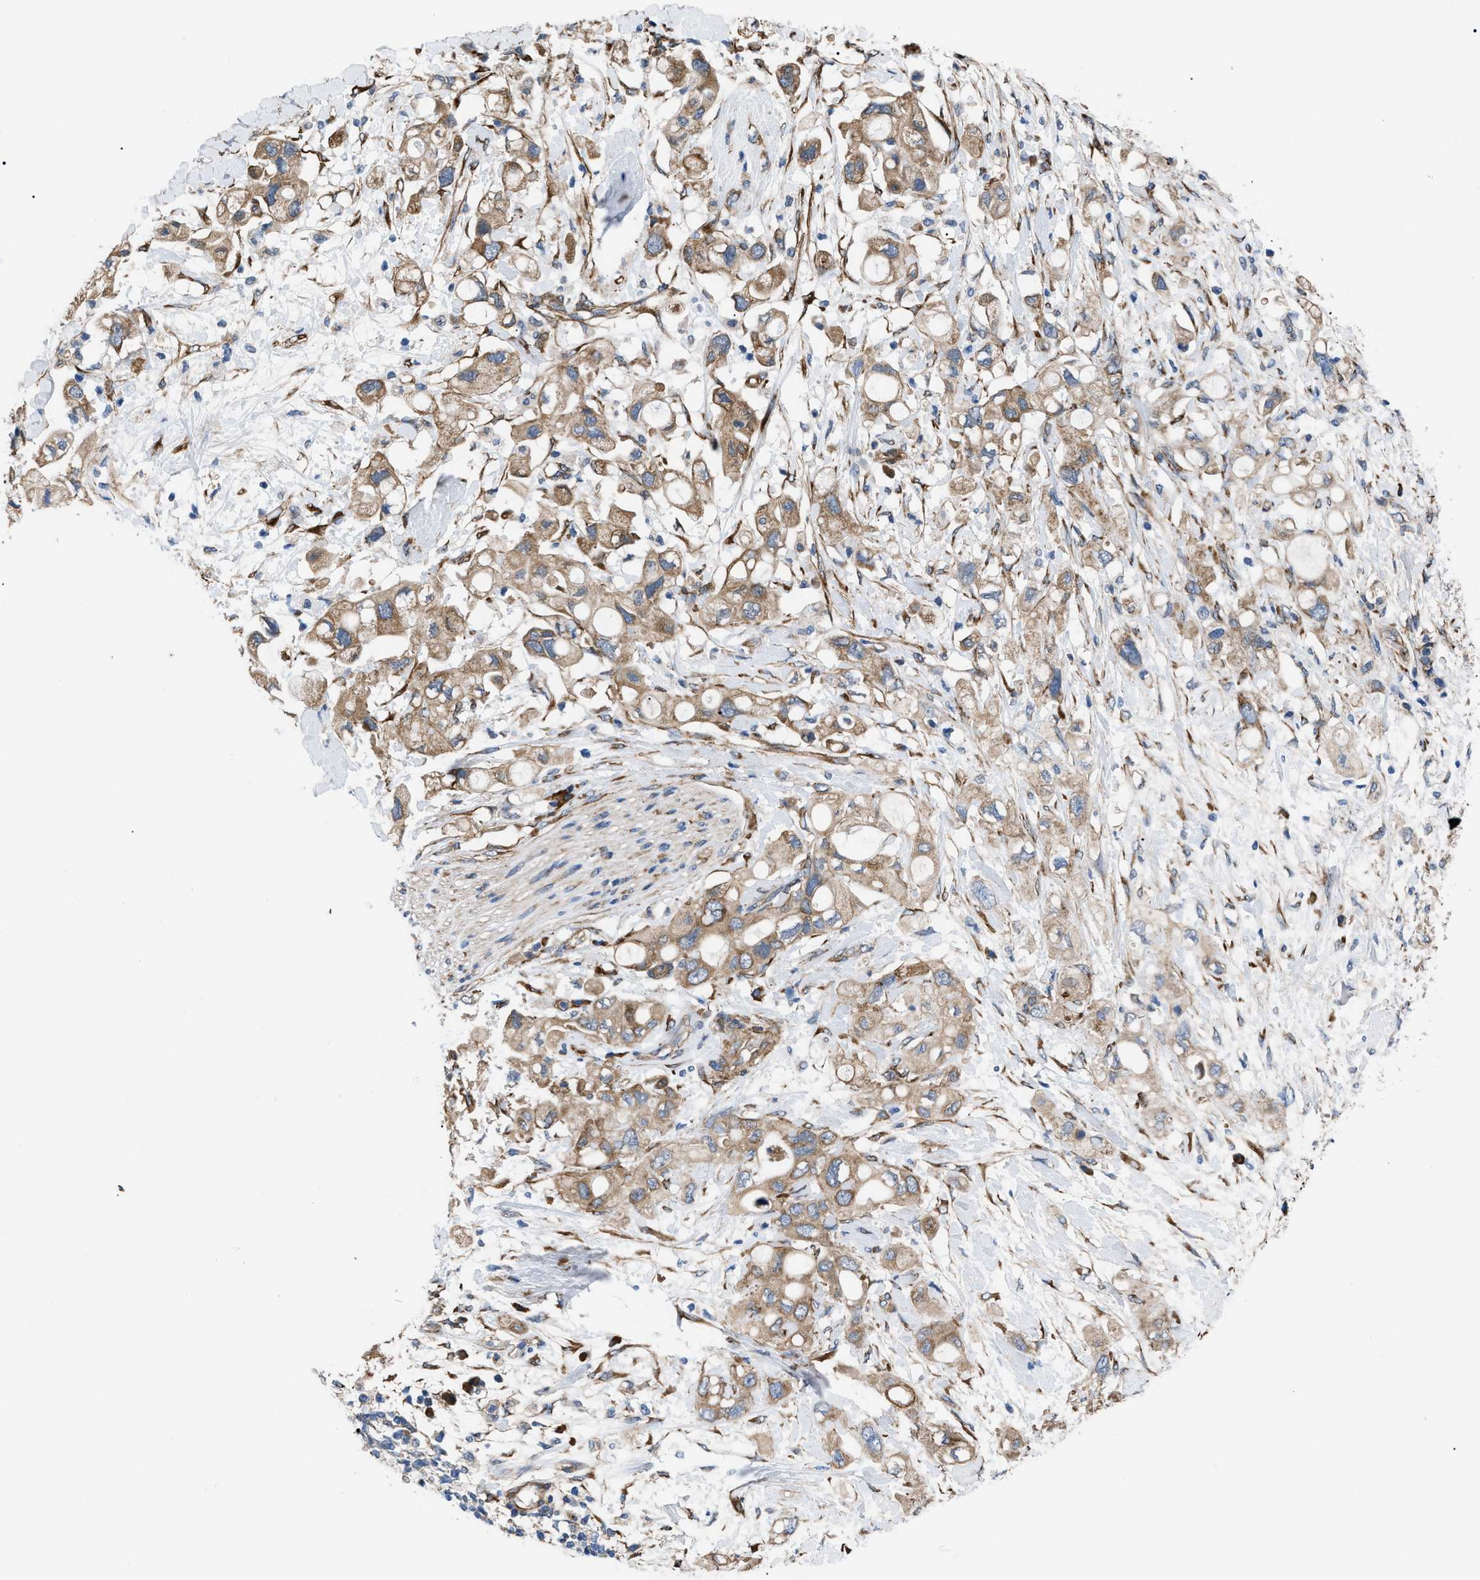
{"staining": {"intensity": "moderate", "quantity": ">75%", "location": "cytoplasmic/membranous"}, "tissue": "pancreatic cancer", "cell_type": "Tumor cells", "image_type": "cancer", "snomed": [{"axis": "morphology", "description": "Adenocarcinoma, NOS"}, {"axis": "topography", "description": "Pancreas"}], "caption": "Immunohistochemistry (IHC) (DAB) staining of human pancreatic adenocarcinoma reveals moderate cytoplasmic/membranous protein expression in about >75% of tumor cells.", "gene": "MYO10", "patient": {"sex": "female", "age": 56}}